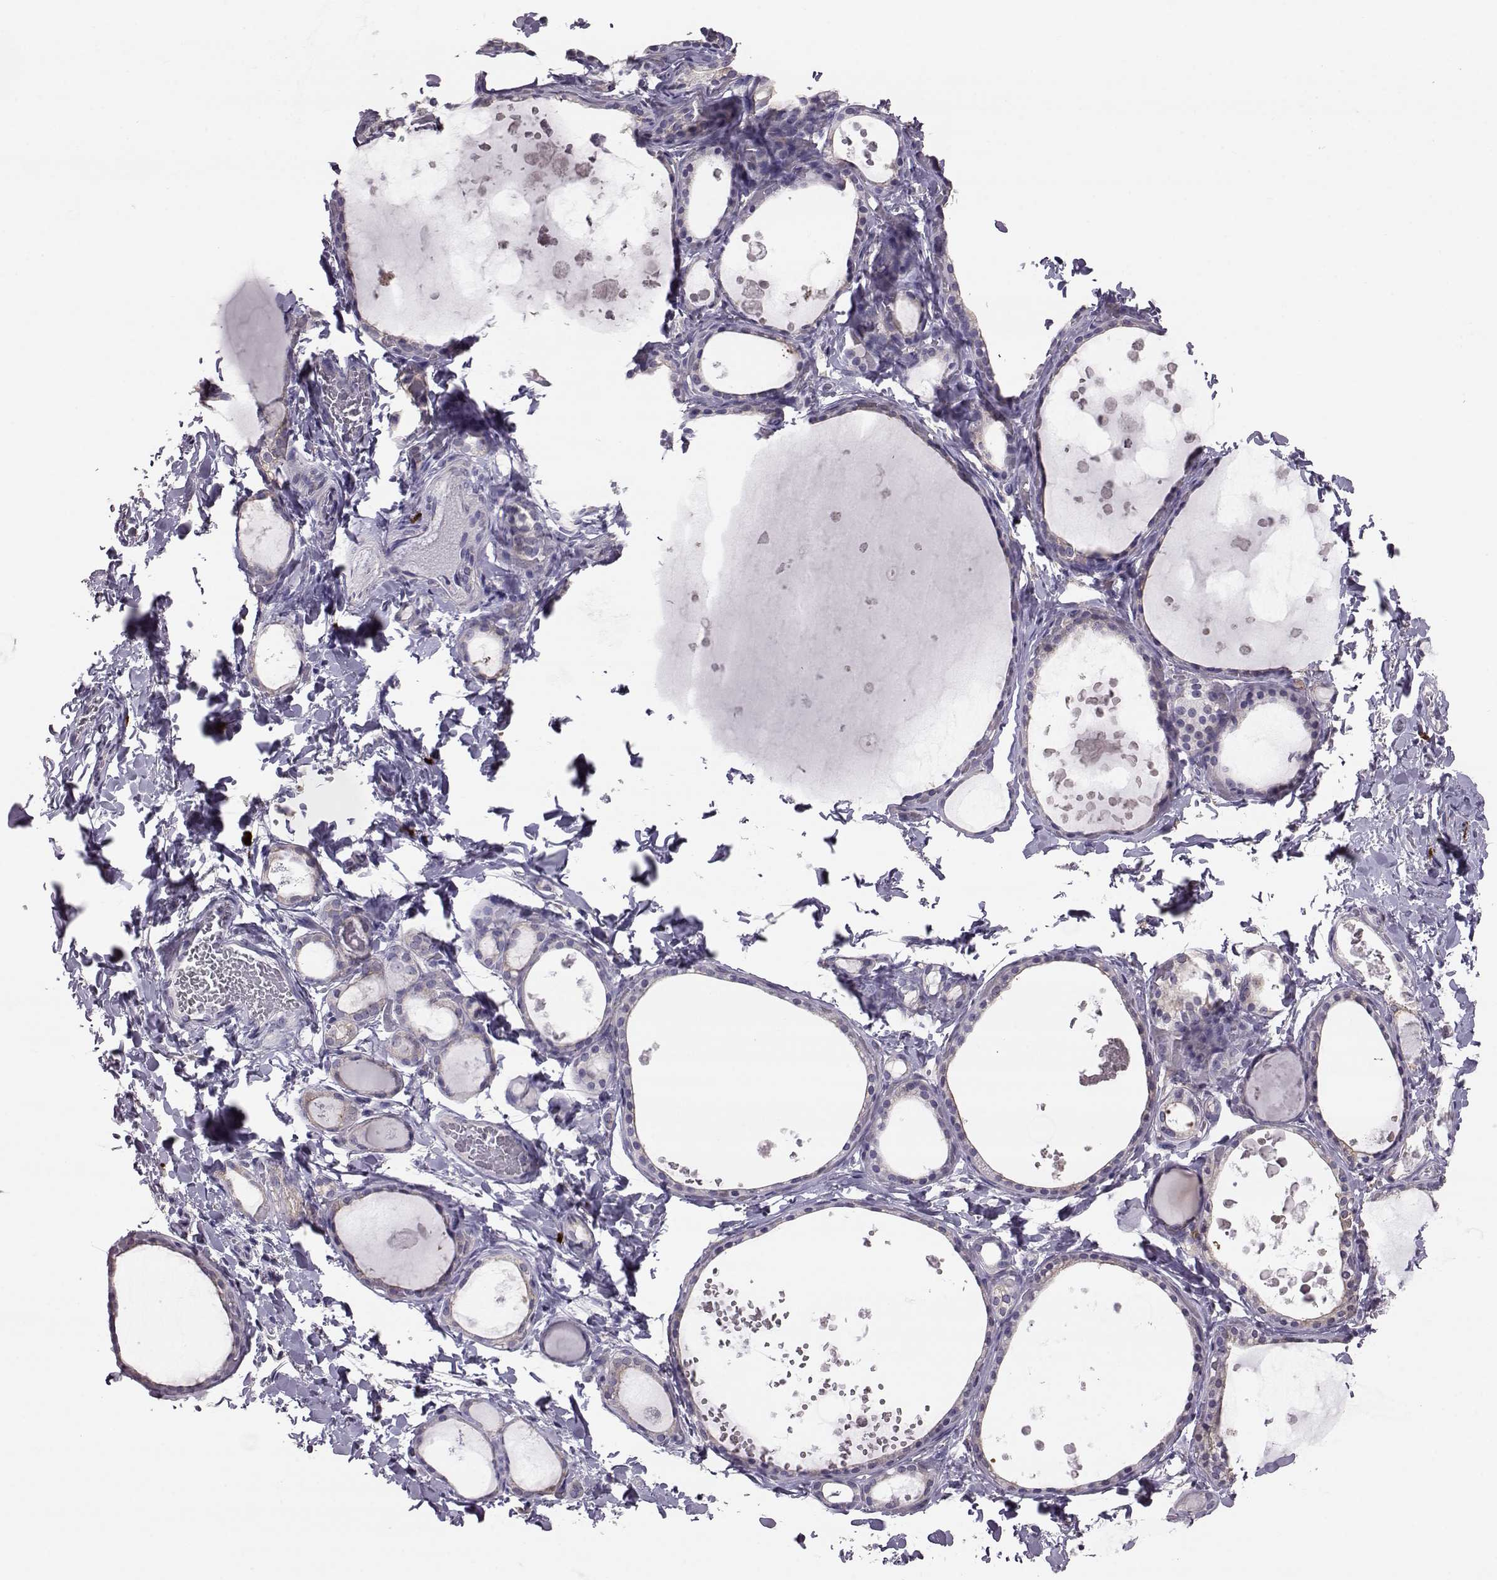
{"staining": {"intensity": "negative", "quantity": "none", "location": "none"}, "tissue": "thyroid gland", "cell_type": "Glandular cells", "image_type": "normal", "snomed": [{"axis": "morphology", "description": "Normal tissue, NOS"}, {"axis": "topography", "description": "Thyroid gland"}], "caption": "Glandular cells show no significant positivity in benign thyroid gland.", "gene": "ADGRG5", "patient": {"sex": "female", "age": 56}}